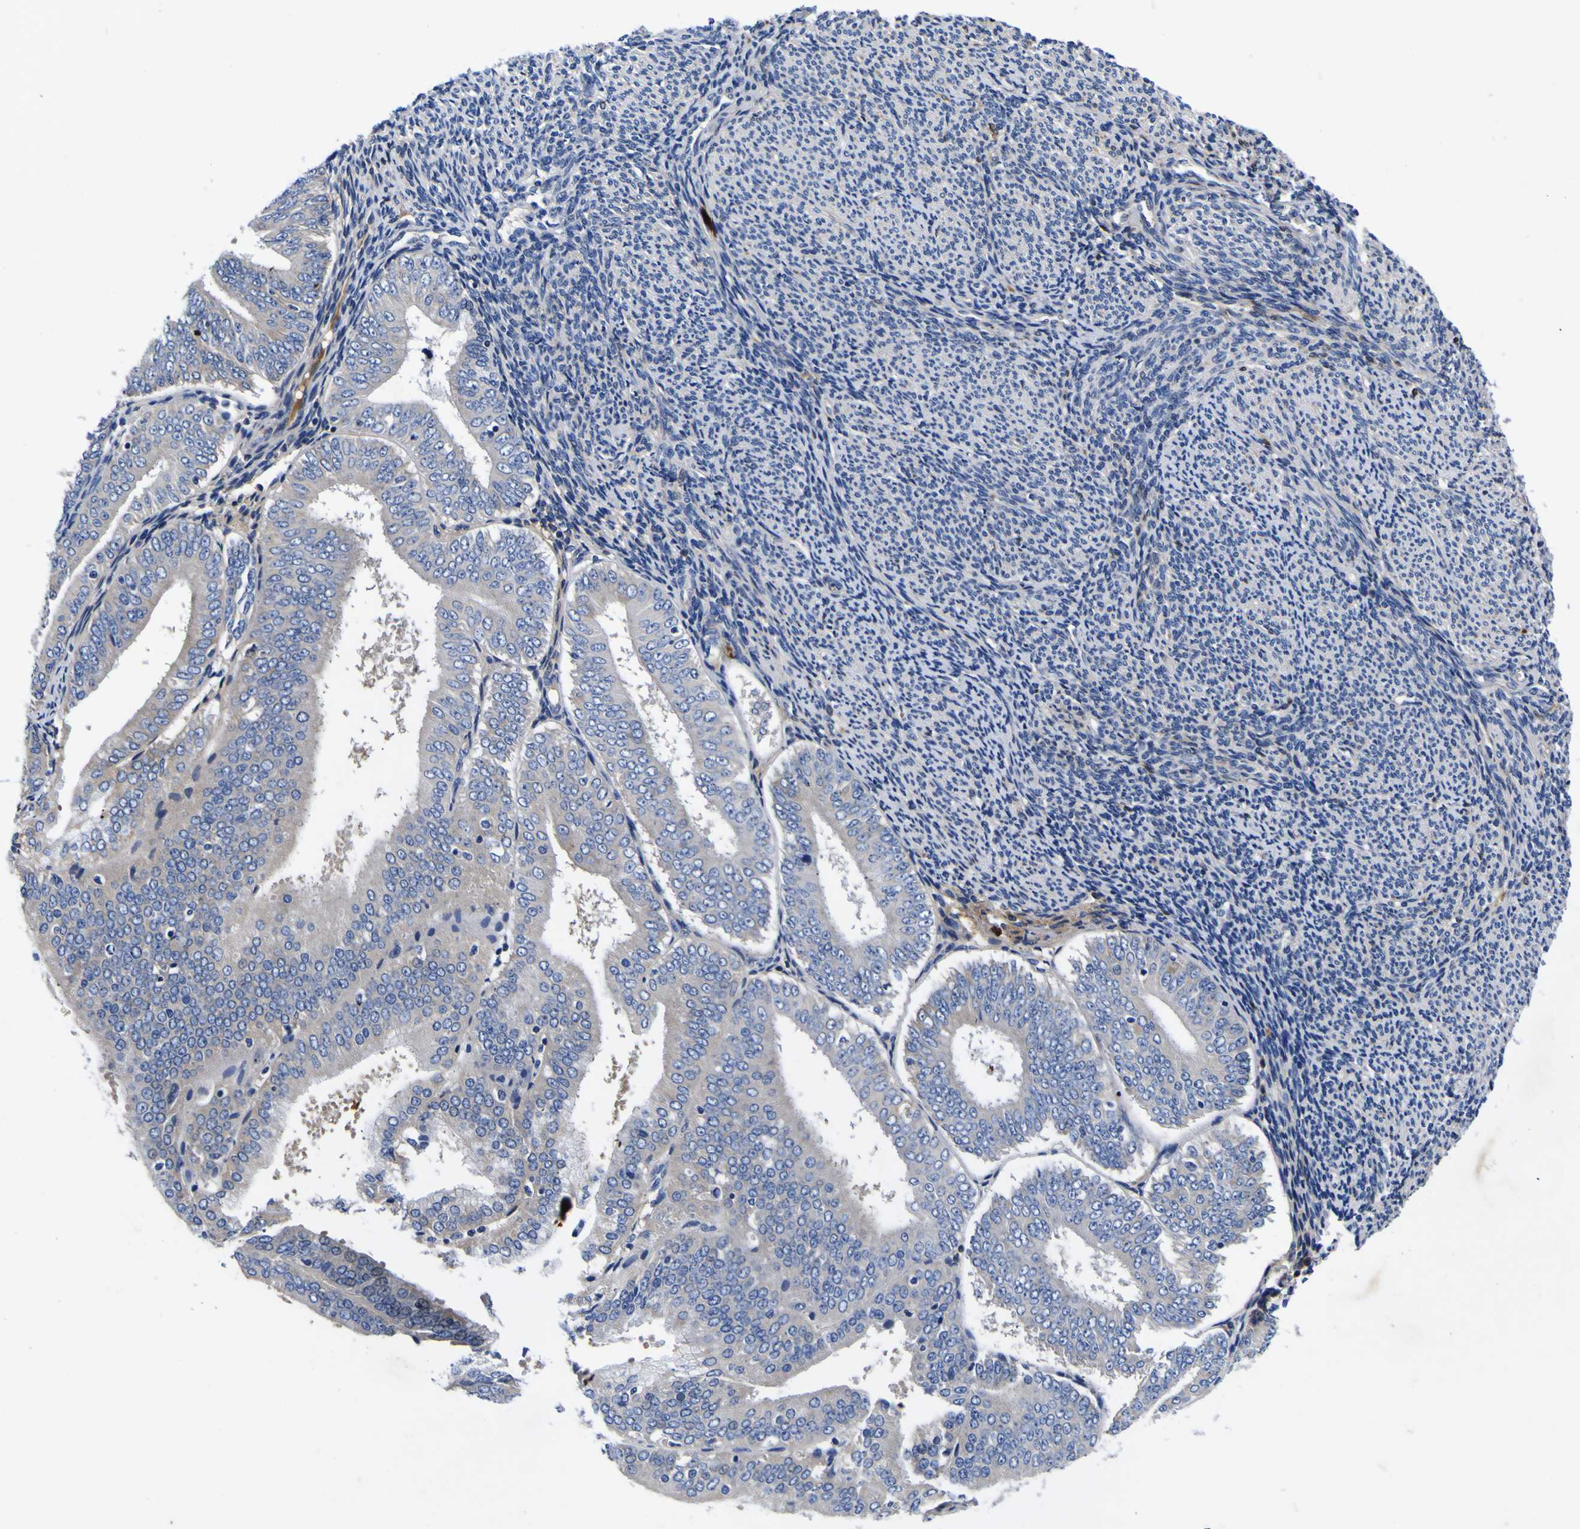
{"staining": {"intensity": "negative", "quantity": "none", "location": "none"}, "tissue": "endometrial cancer", "cell_type": "Tumor cells", "image_type": "cancer", "snomed": [{"axis": "morphology", "description": "Adenocarcinoma, NOS"}, {"axis": "topography", "description": "Endometrium"}], "caption": "High magnification brightfield microscopy of endometrial adenocarcinoma stained with DAB (3,3'-diaminobenzidine) (brown) and counterstained with hematoxylin (blue): tumor cells show no significant expression.", "gene": "VASN", "patient": {"sex": "female", "age": 63}}